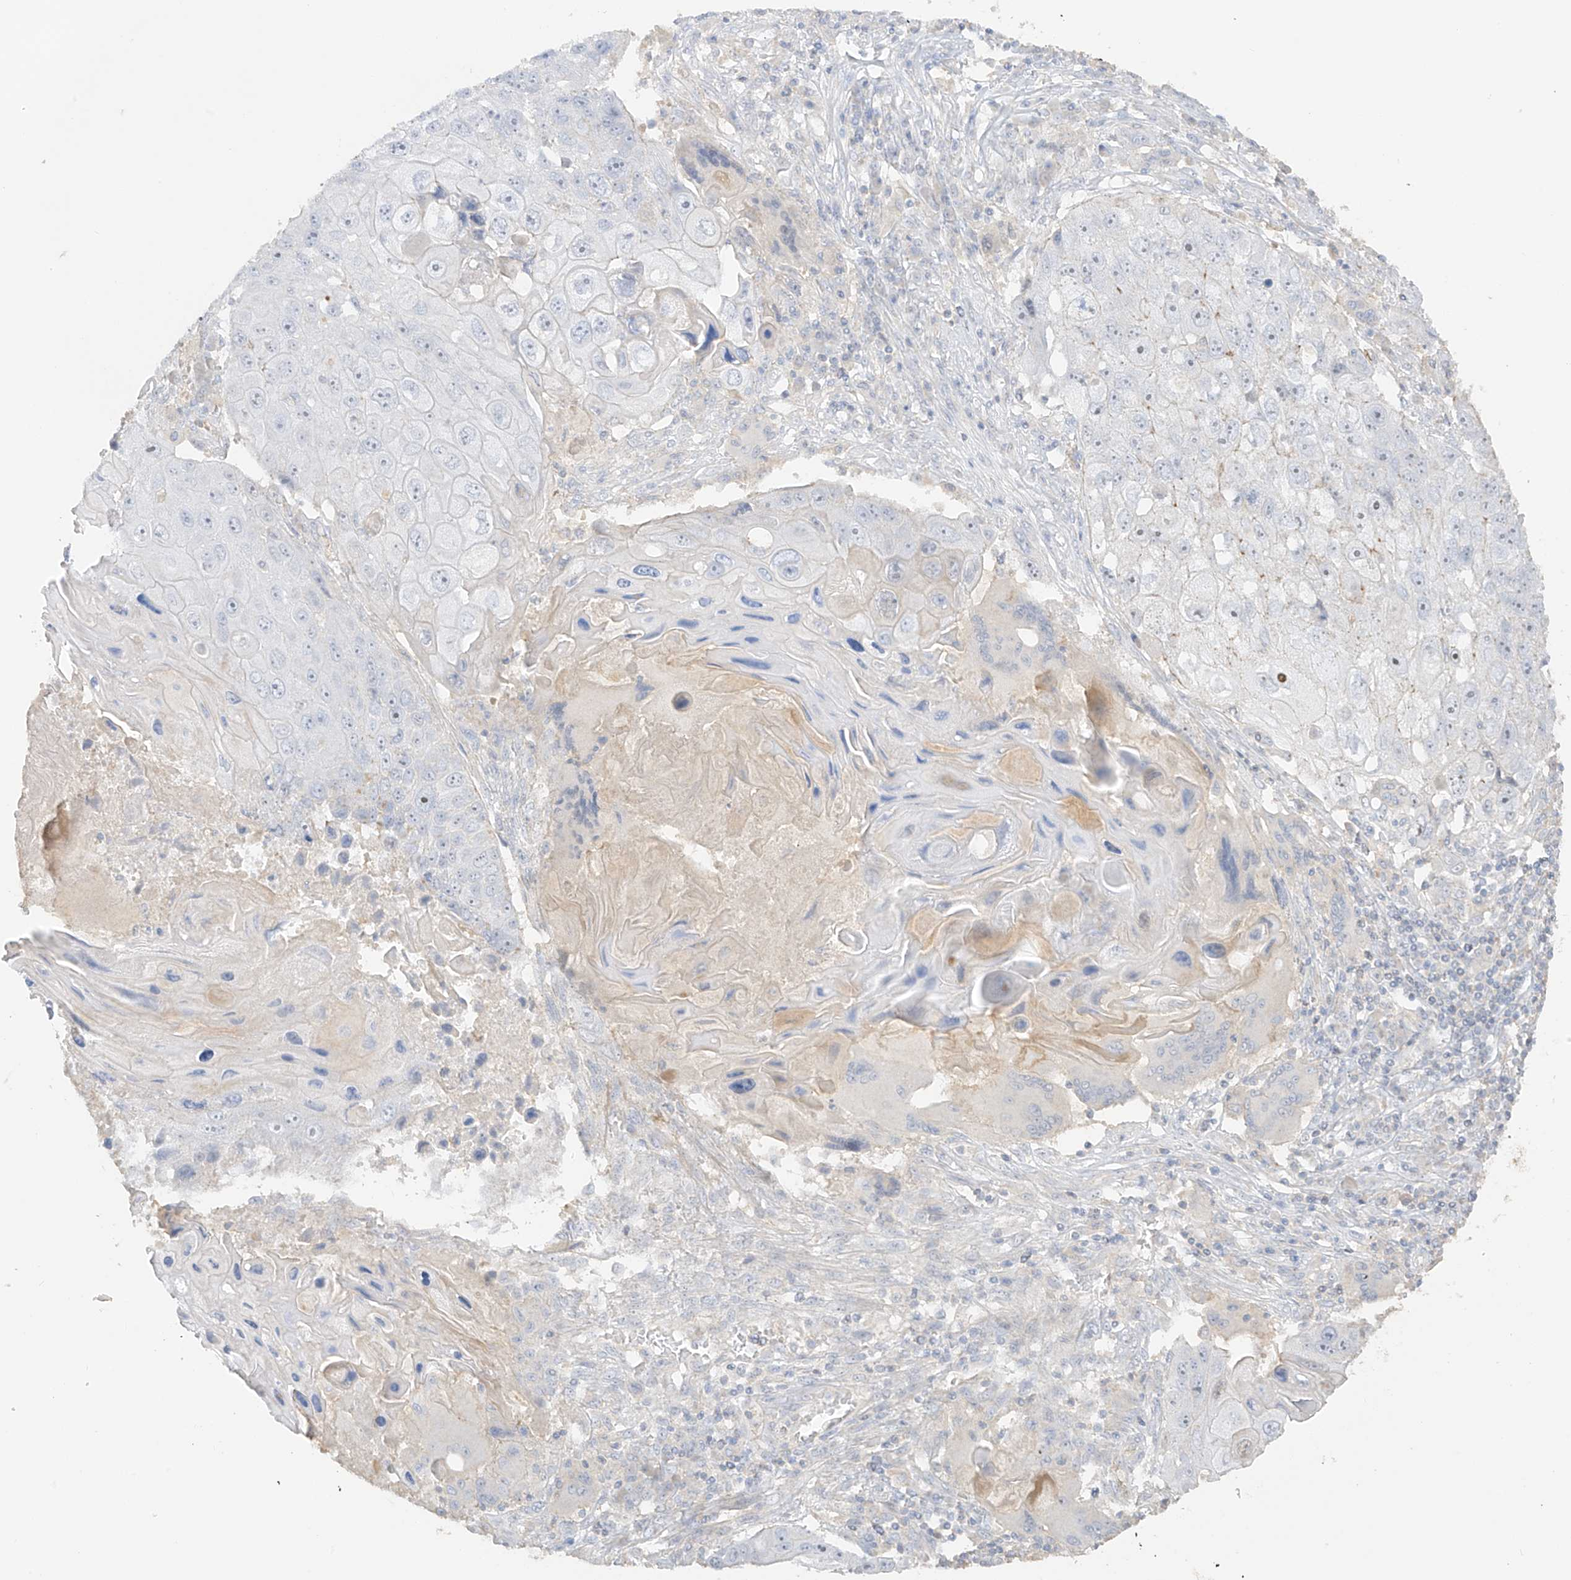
{"staining": {"intensity": "weak", "quantity": "<25%", "location": "nuclear"}, "tissue": "lung cancer", "cell_type": "Tumor cells", "image_type": "cancer", "snomed": [{"axis": "morphology", "description": "Squamous cell carcinoma, NOS"}, {"axis": "topography", "description": "Lung"}], "caption": "The IHC histopathology image has no significant staining in tumor cells of squamous cell carcinoma (lung) tissue. (Brightfield microscopy of DAB (3,3'-diaminobenzidine) immunohistochemistry at high magnification).", "gene": "ZBTB41", "patient": {"sex": "male", "age": 61}}